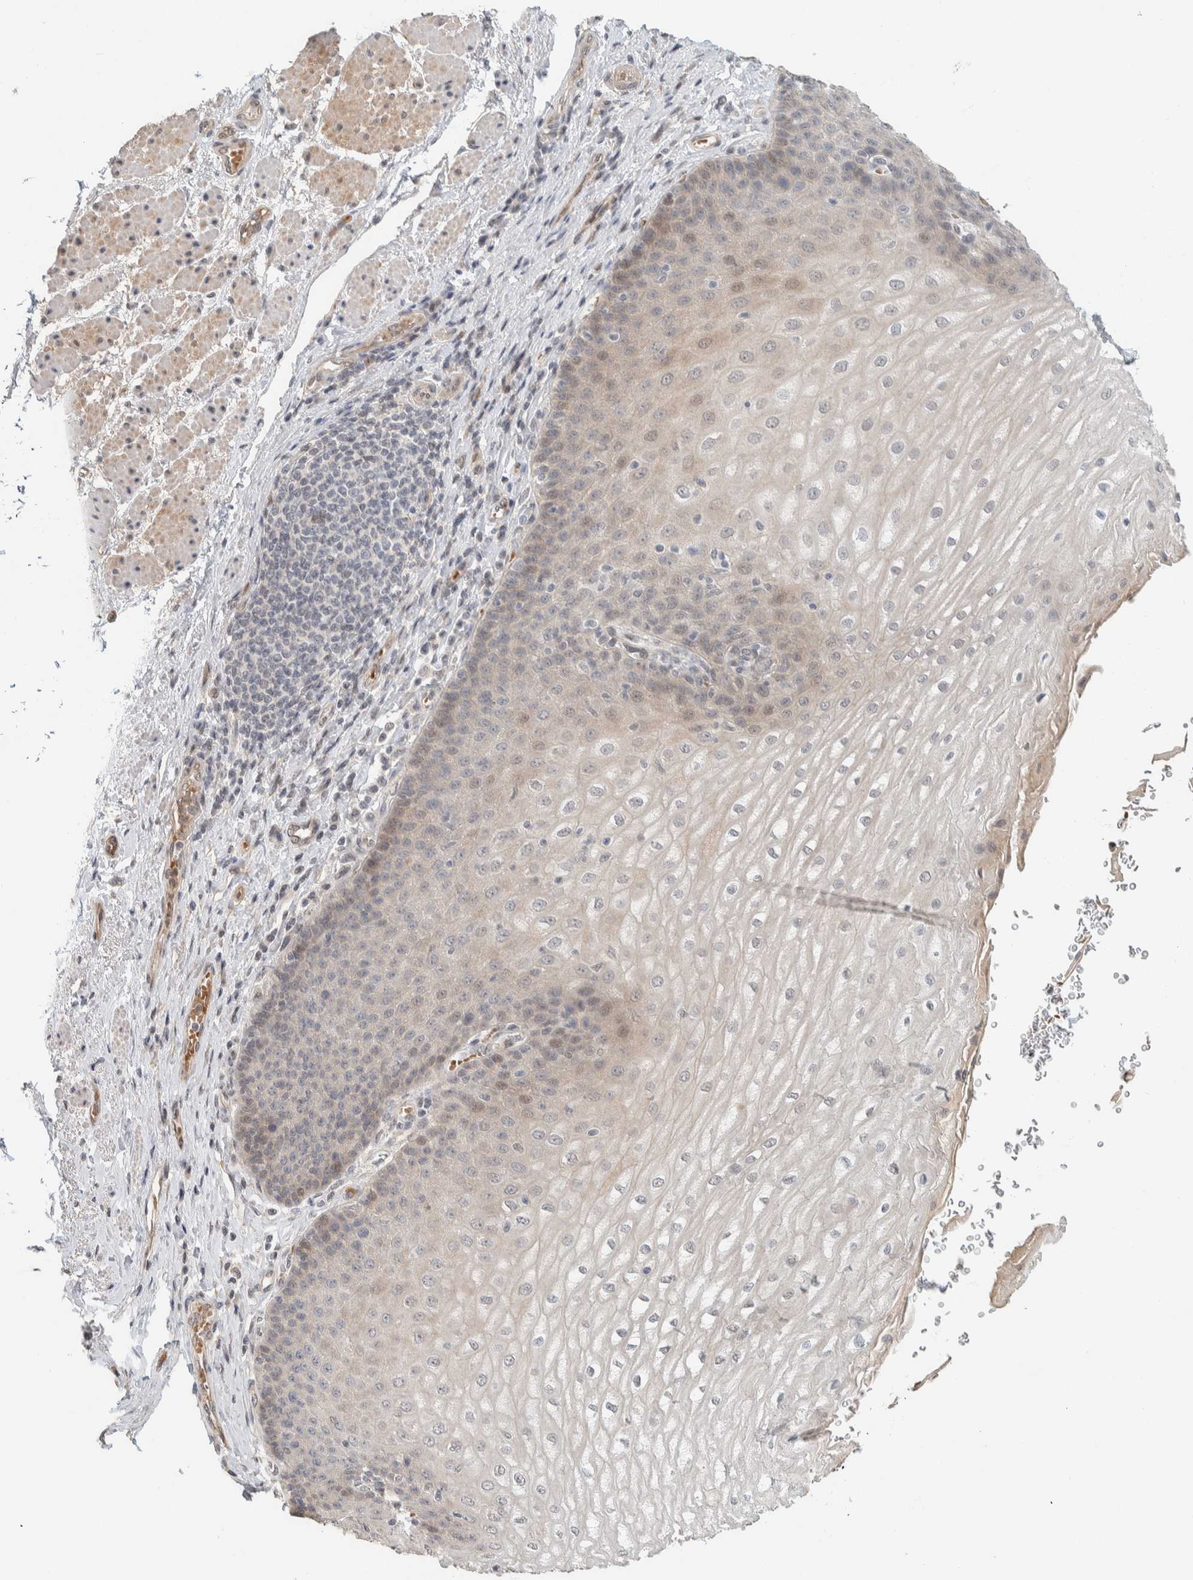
{"staining": {"intensity": "weak", "quantity": "25%-75%", "location": "cytoplasmic/membranous,nuclear"}, "tissue": "esophagus", "cell_type": "Squamous epithelial cells", "image_type": "normal", "snomed": [{"axis": "morphology", "description": "Normal tissue, NOS"}, {"axis": "topography", "description": "Esophagus"}], "caption": "Human esophagus stained for a protein (brown) displays weak cytoplasmic/membranous,nuclear positive staining in approximately 25%-75% of squamous epithelial cells.", "gene": "ZBTB2", "patient": {"sex": "male", "age": 54}}